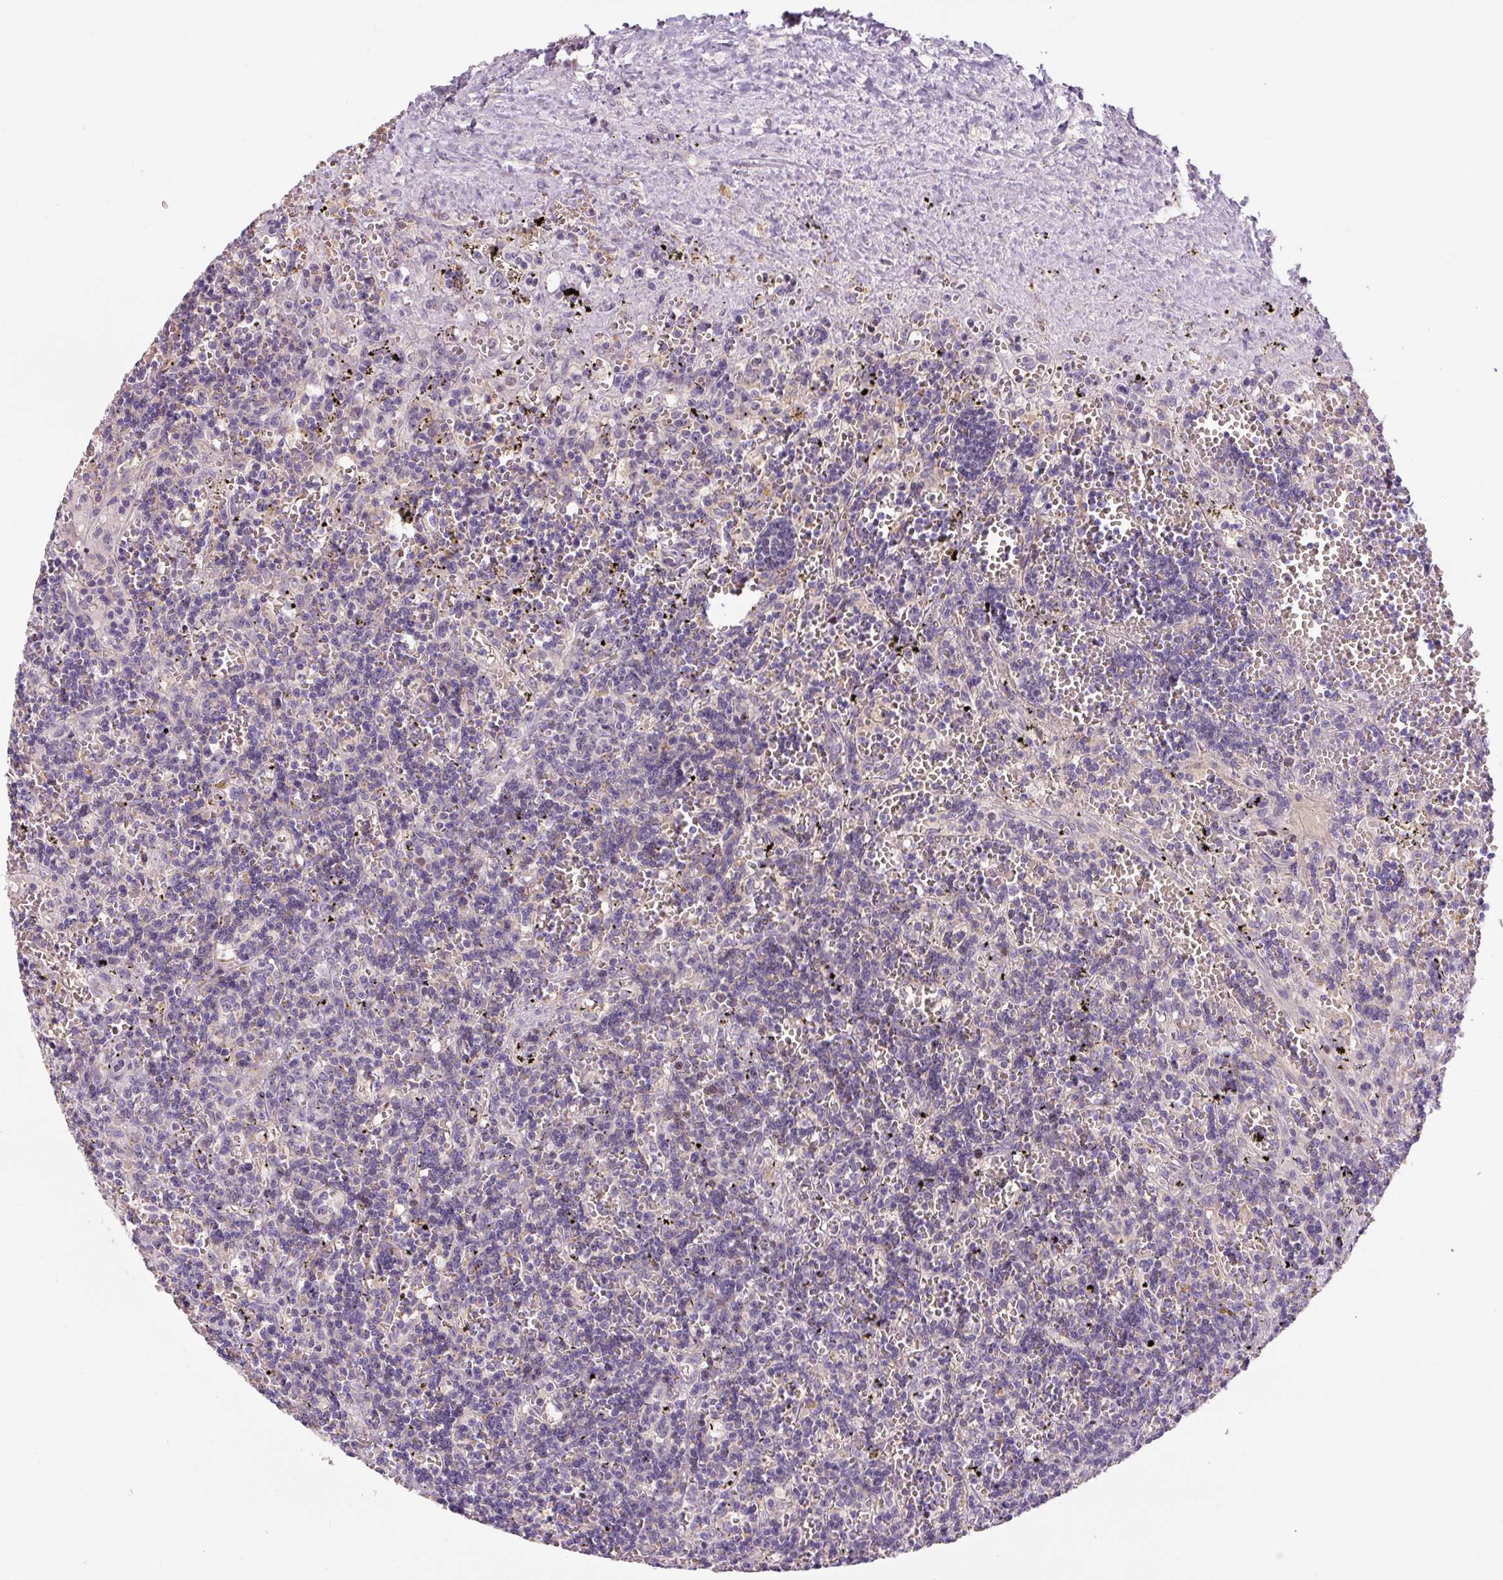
{"staining": {"intensity": "negative", "quantity": "none", "location": "none"}, "tissue": "lymphoma", "cell_type": "Tumor cells", "image_type": "cancer", "snomed": [{"axis": "morphology", "description": "Malignant lymphoma, non-Hodgkin's type, Low grade"}, {"axis": "topography", "description": "Spleen"}], "caption": "The photomicrograph exhibits no significant expression in tumor cells of lymphoma. (DAB (3,3'-diaminobenzidine) IHC with hematoxylin counter stain).", "gene": "YIF1B", "patient": {"sex": "male", "age": 60}}